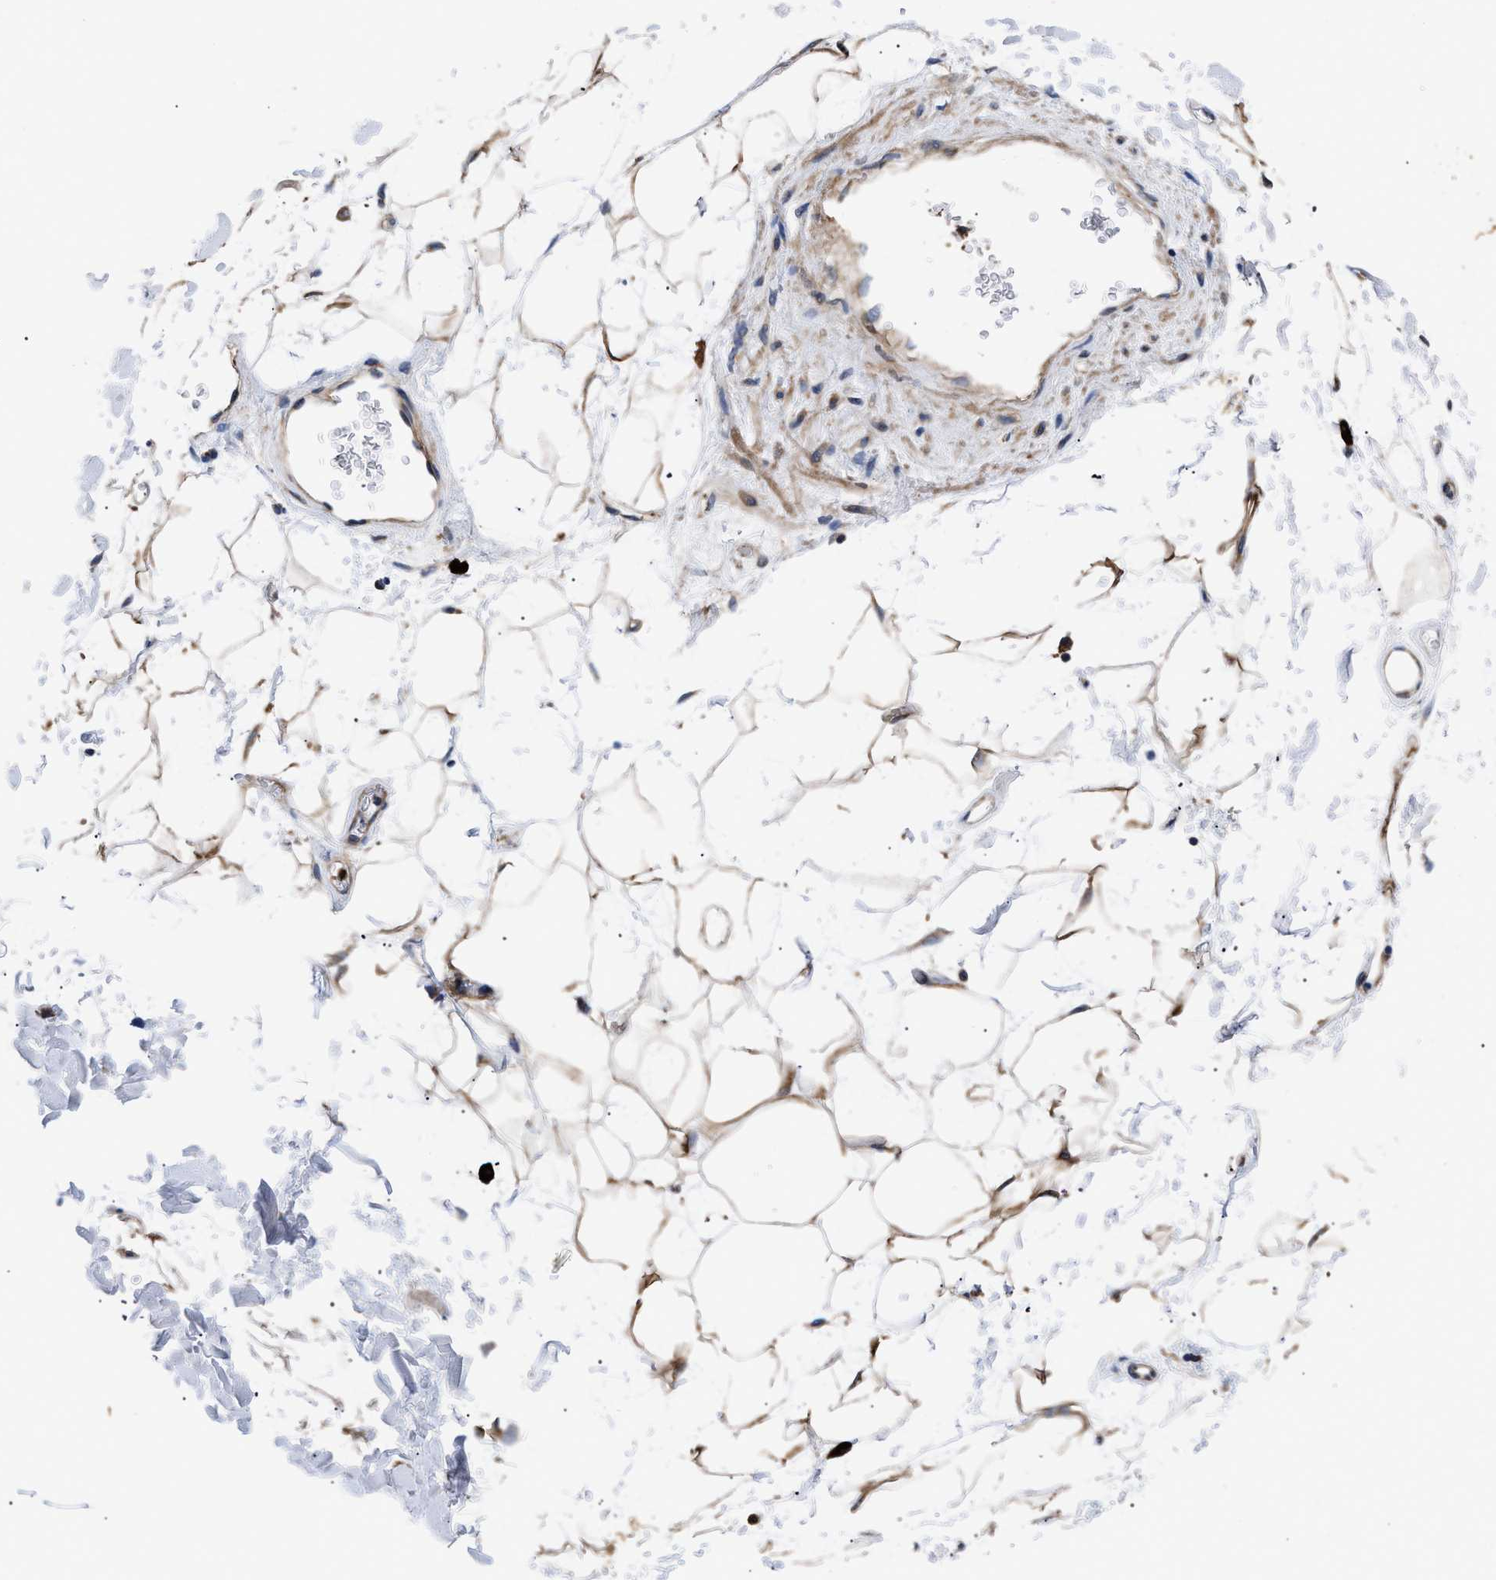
{"staining": {"intensity": "moderate", "quantity": "25%-75%", "location": "cytoplasmic/membranous"}, "tissue": "adipose tissue", "cell_type": "Adipocytes", "image_type": "normal", "snomed": [{"axis": "morphology", "description": "Normal tissue, NOS"}, {"axis": "topography", "description": "Soft tissue"}], "caption": "Approximately 25%-75% of adipocytes in unremarkable human adipose tissue exhibit moderate cytoplasmic/membranous protein expression as visualized by brown immunohistochemical staining.", "gene": "SPAST", "patient": {"sex": "male", "age": 72}}